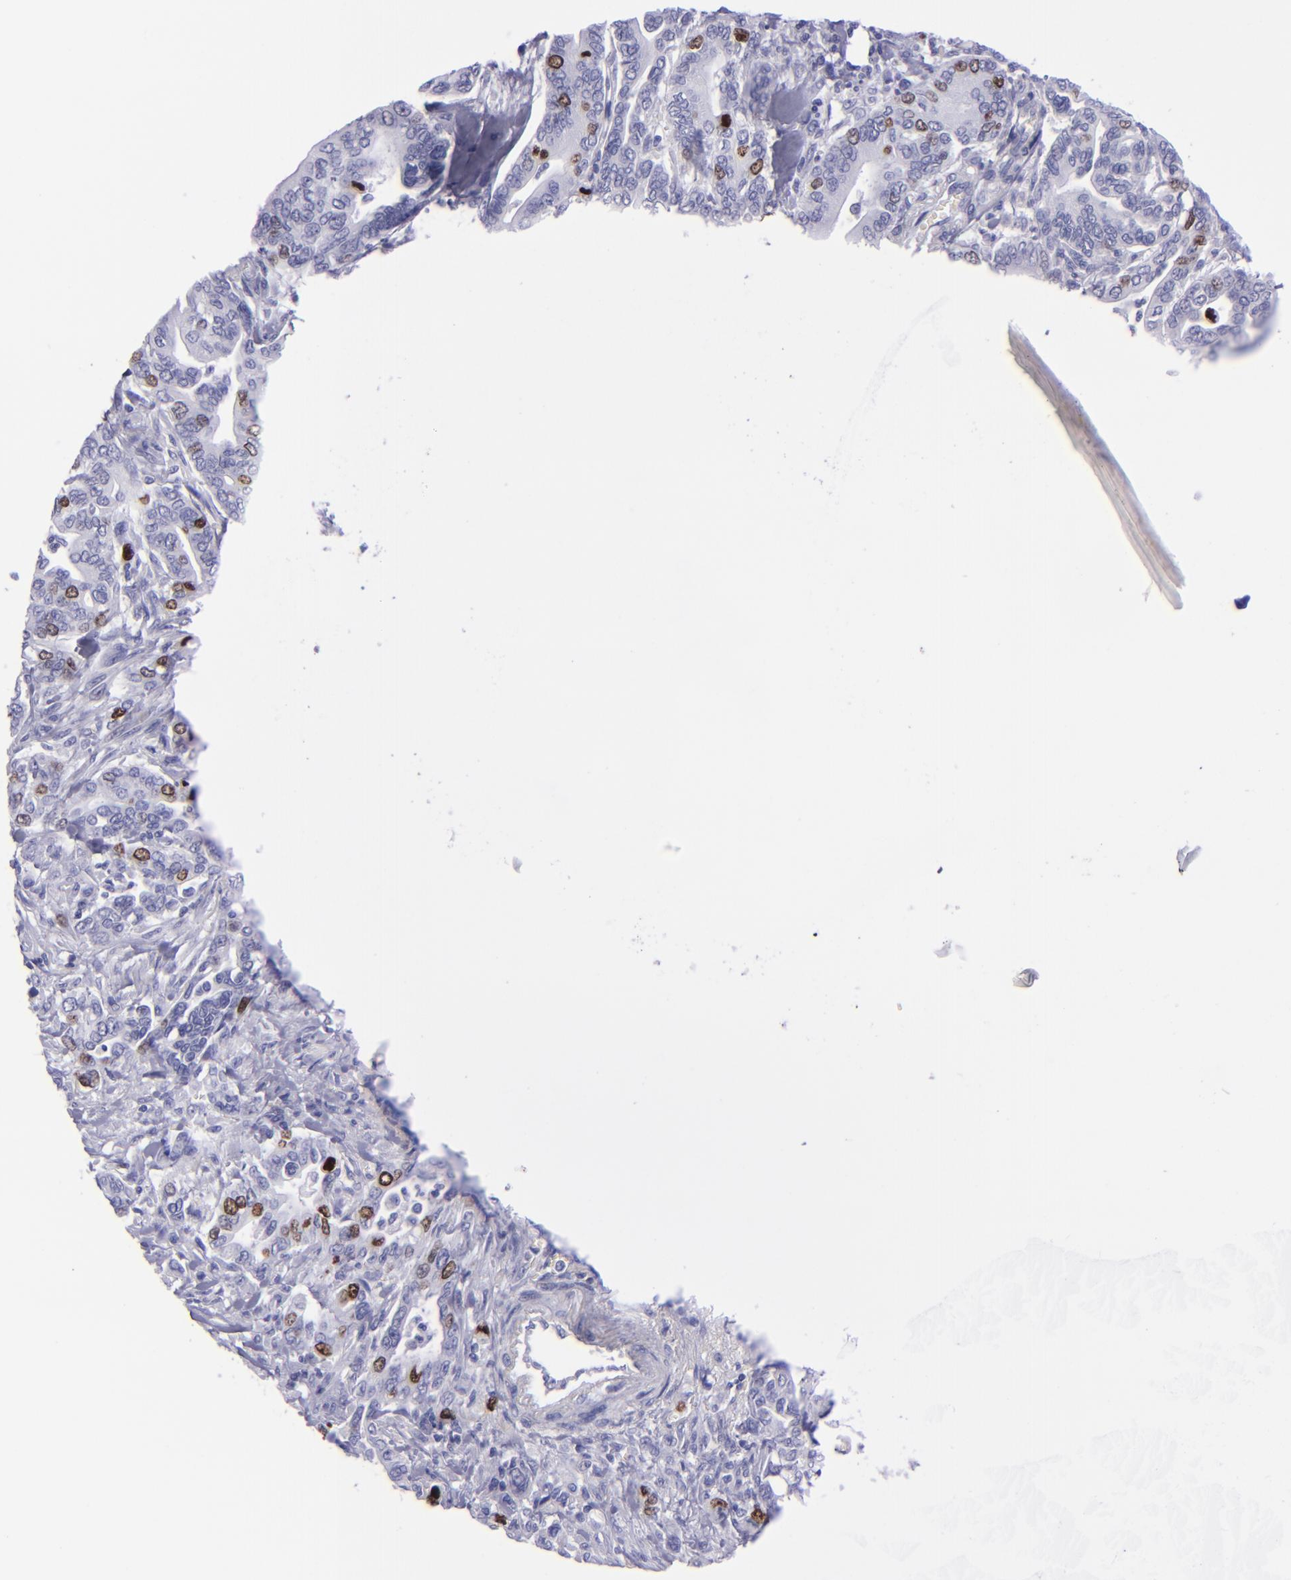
{"staining": {"intensity": "strong", "quantity": "<25%", "location": "nuclear"}, "tissue": "pancreatic cancer", "cell_type": "Tumor cells", "image_type": "cancer", "snomed": [{"axis": "morphology", "description": "Adenocarcinoma, NOS"}, {"axis": "topography", "description": "Pancreas"}], "caption": "IHC (DAB) staining of human adenocarcinoma (pancreatic) demonstrates strong nuclear protein expression in approximately <25% of tumor cells.", "gene": "TOP2A", "patient": {"sex": "female", "age": 57}}